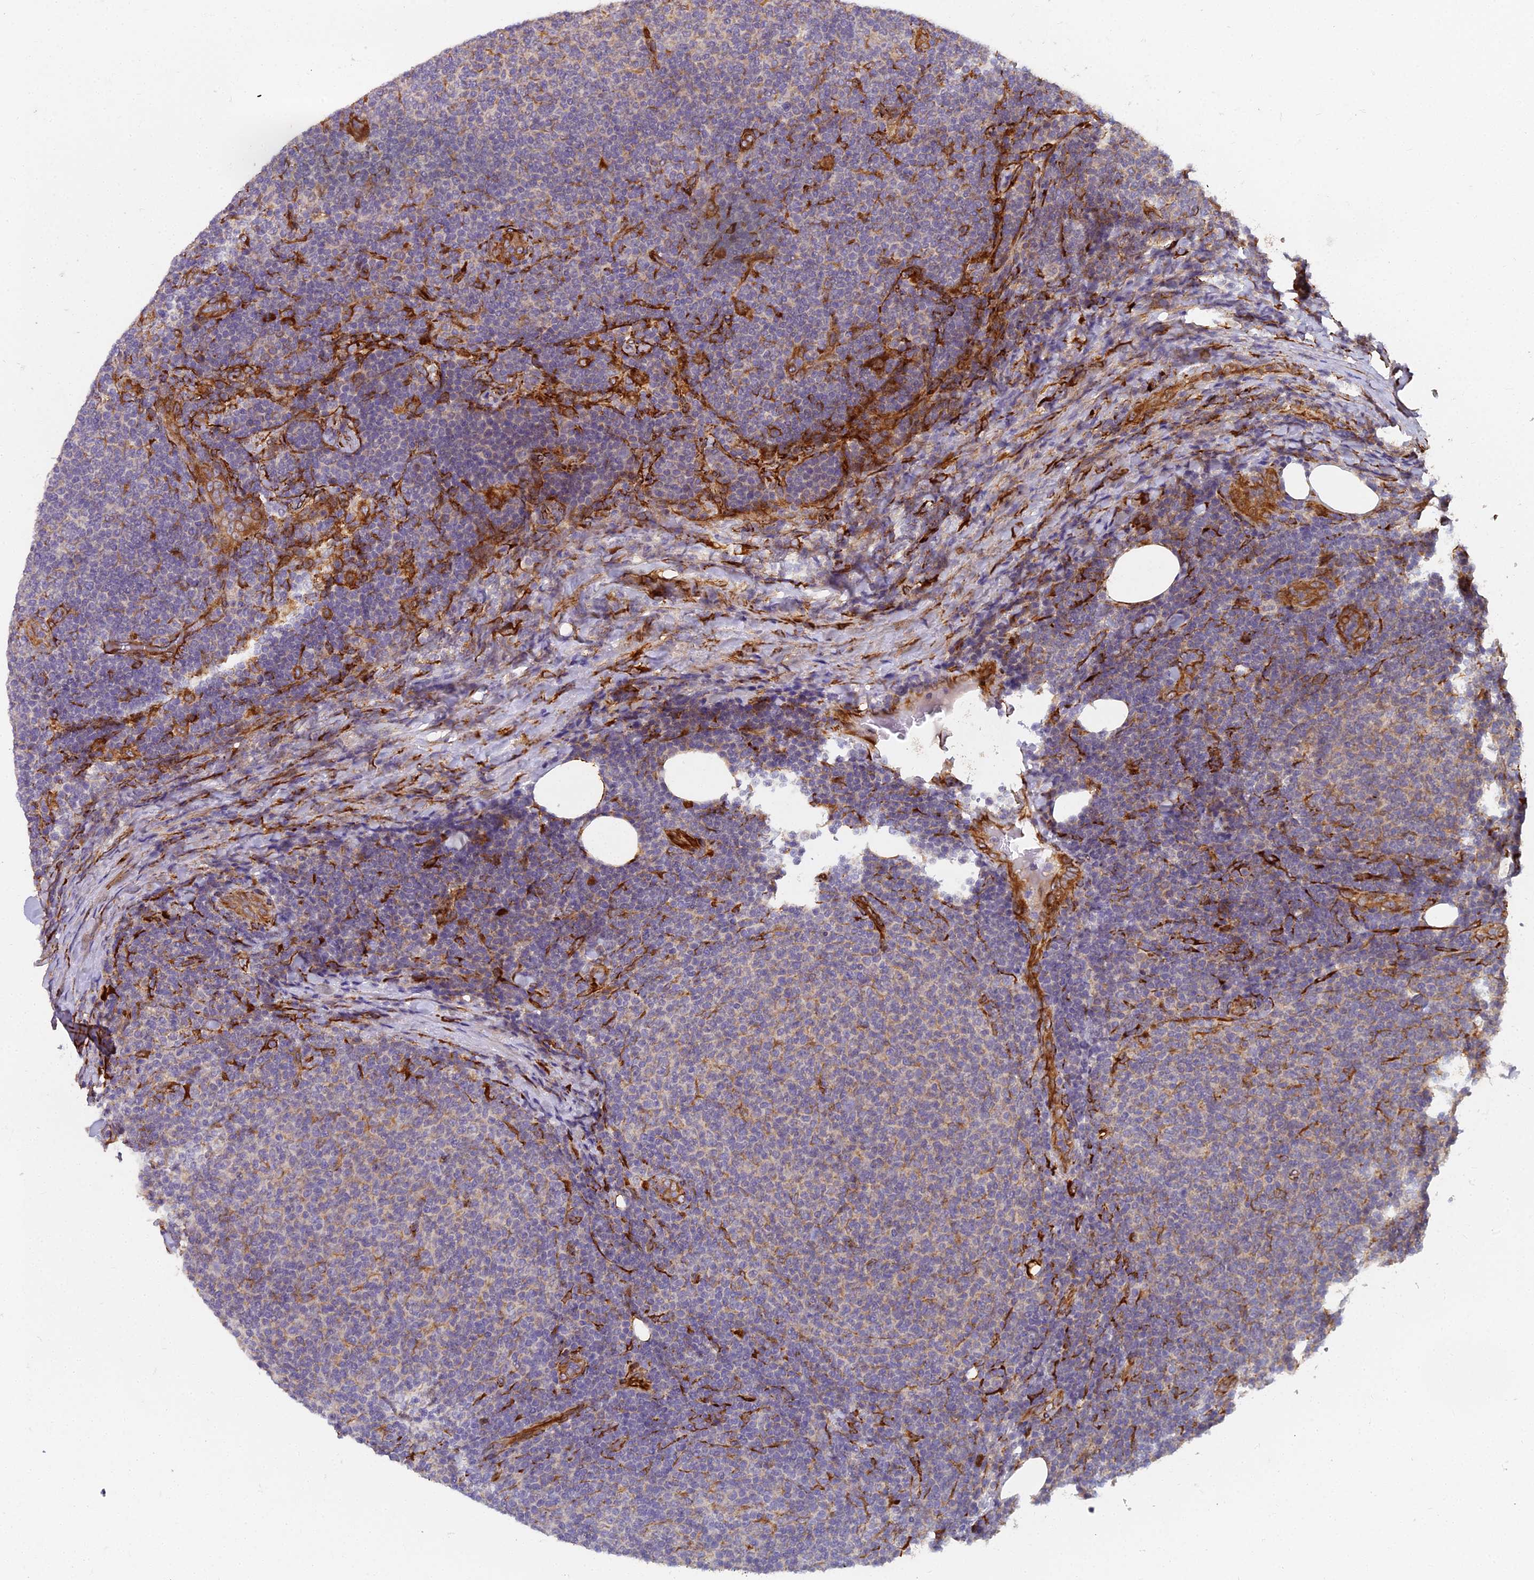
{"staining": {"intensity": "weak", "quantity": "25%-75%", "location": "cytoplasmic/membranous"}, "tissue": "lymphoma", "cell_type": "Tumor cells", "image_type": "cancer", "snomed": [{"axis": "morphology", "description": "Malignant lymphoma, non-Hodgkin's type, Low grade"}, {"axis": "topography", "description": "Lymph node"}], "caption": "Approximately 25%-75% of tumor cells in malignant lymphoma, non-Hodgkin's type (low-grade) exhibit weak cytoplasmic/membranous protein positivity as visualized by brown immunohistochemical staining.", "gene": "NDUFAF7", "patient": {"sex": "male", "age": 66}}